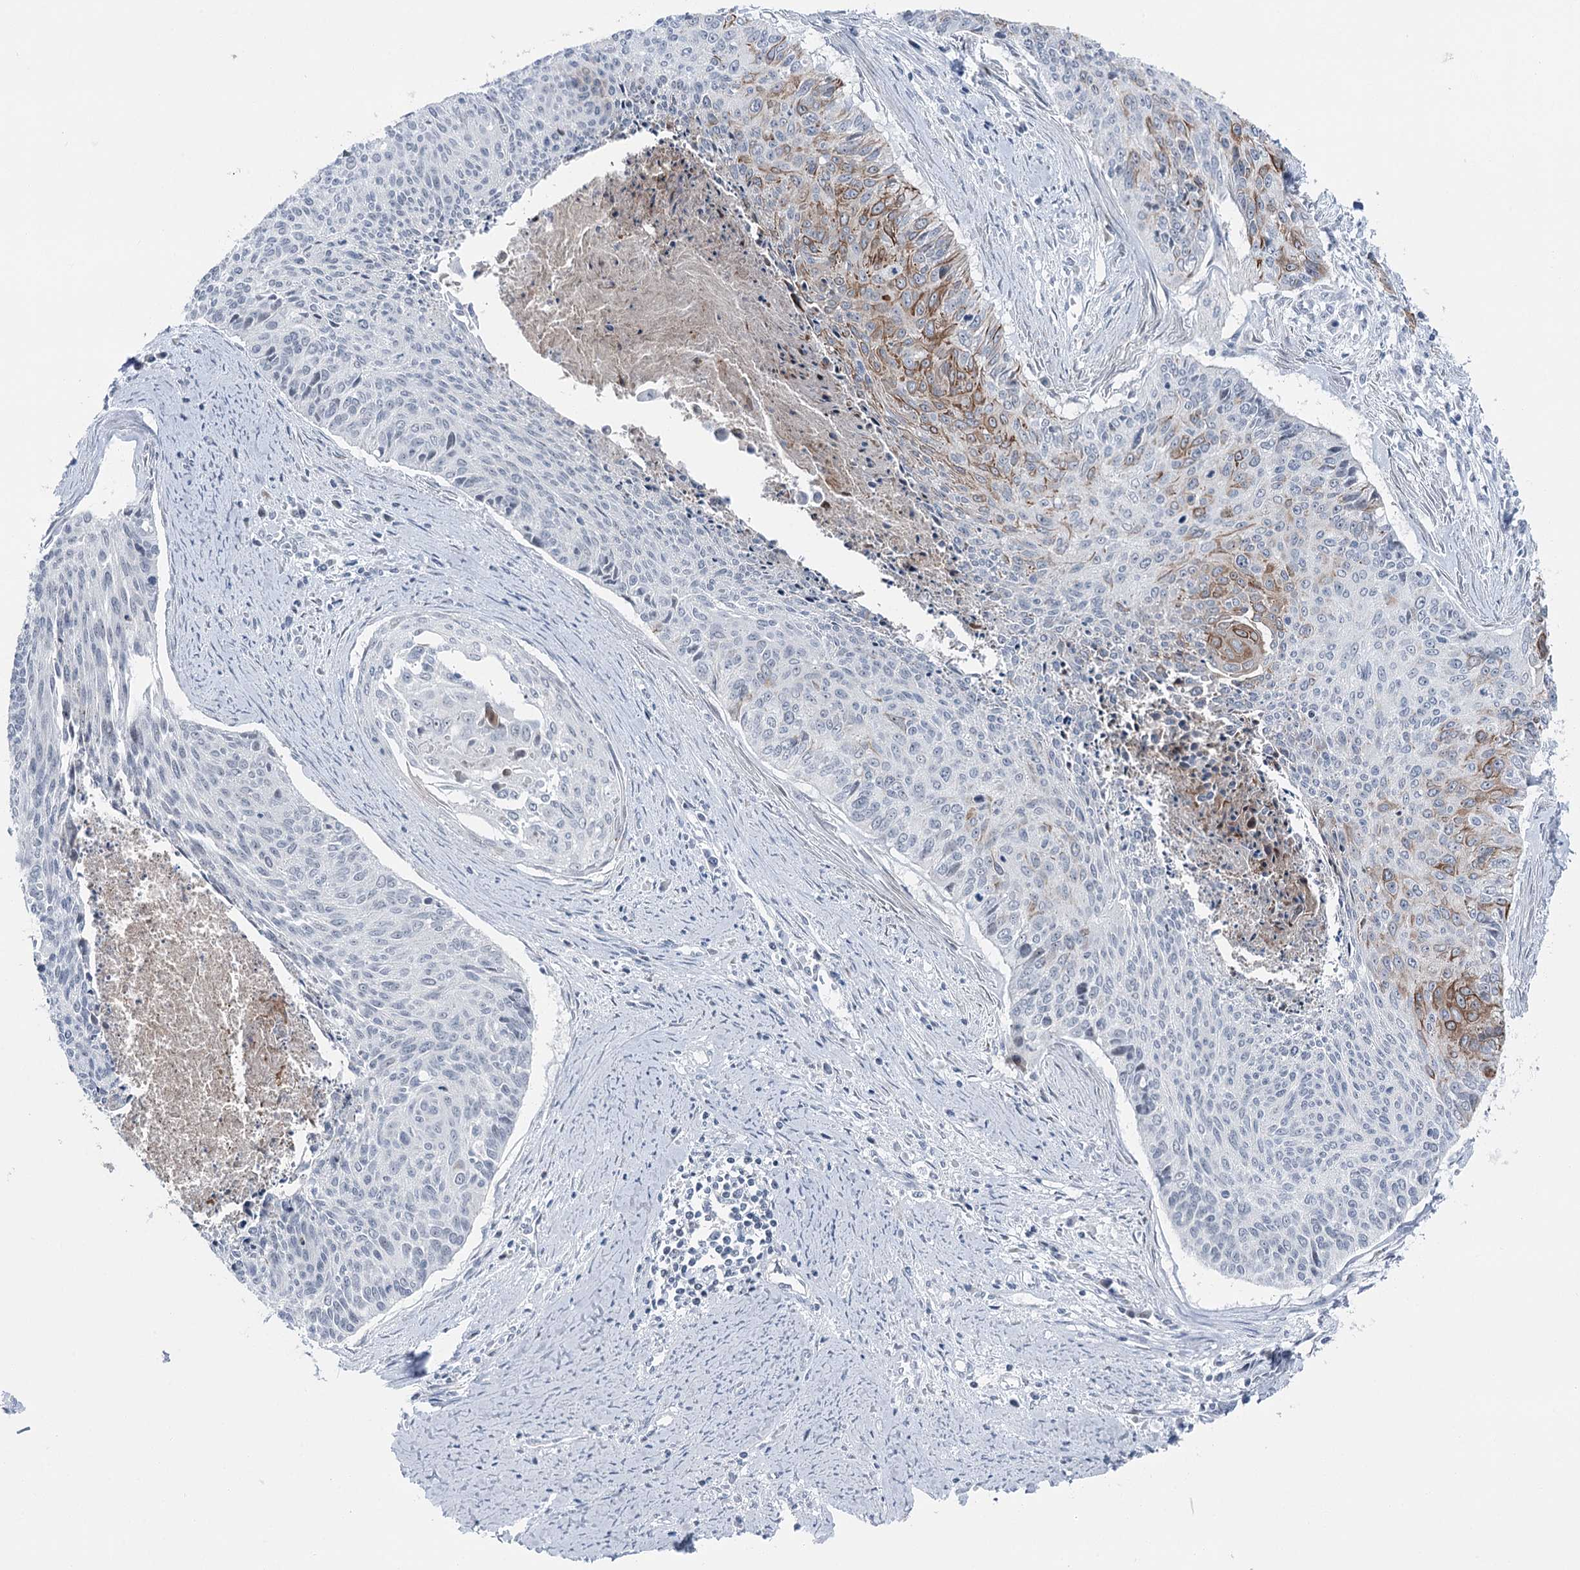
{"staining": {"intensity": "moderate", "quantity": "<25%", "location": "cytoplasmic/membranous"}, "tissue": "cervical cancer", "cell_type": "Tumor cells", "image_type": "cancer", "snomed": [{"axis": "morphology", "description": "Squamous cell carcinoma, NOS"}, {"axis": "topography", "description": "Cervix"}], "caption": "Brown immunohistochemical staining in cervical cancer (squamous cell carcinoma) displays moderate cytoplasmic/membranous staining in approximately <25% of tumor cells.", "gene": "STEEP1", "patient": {"sex": "female", "age": 55}}